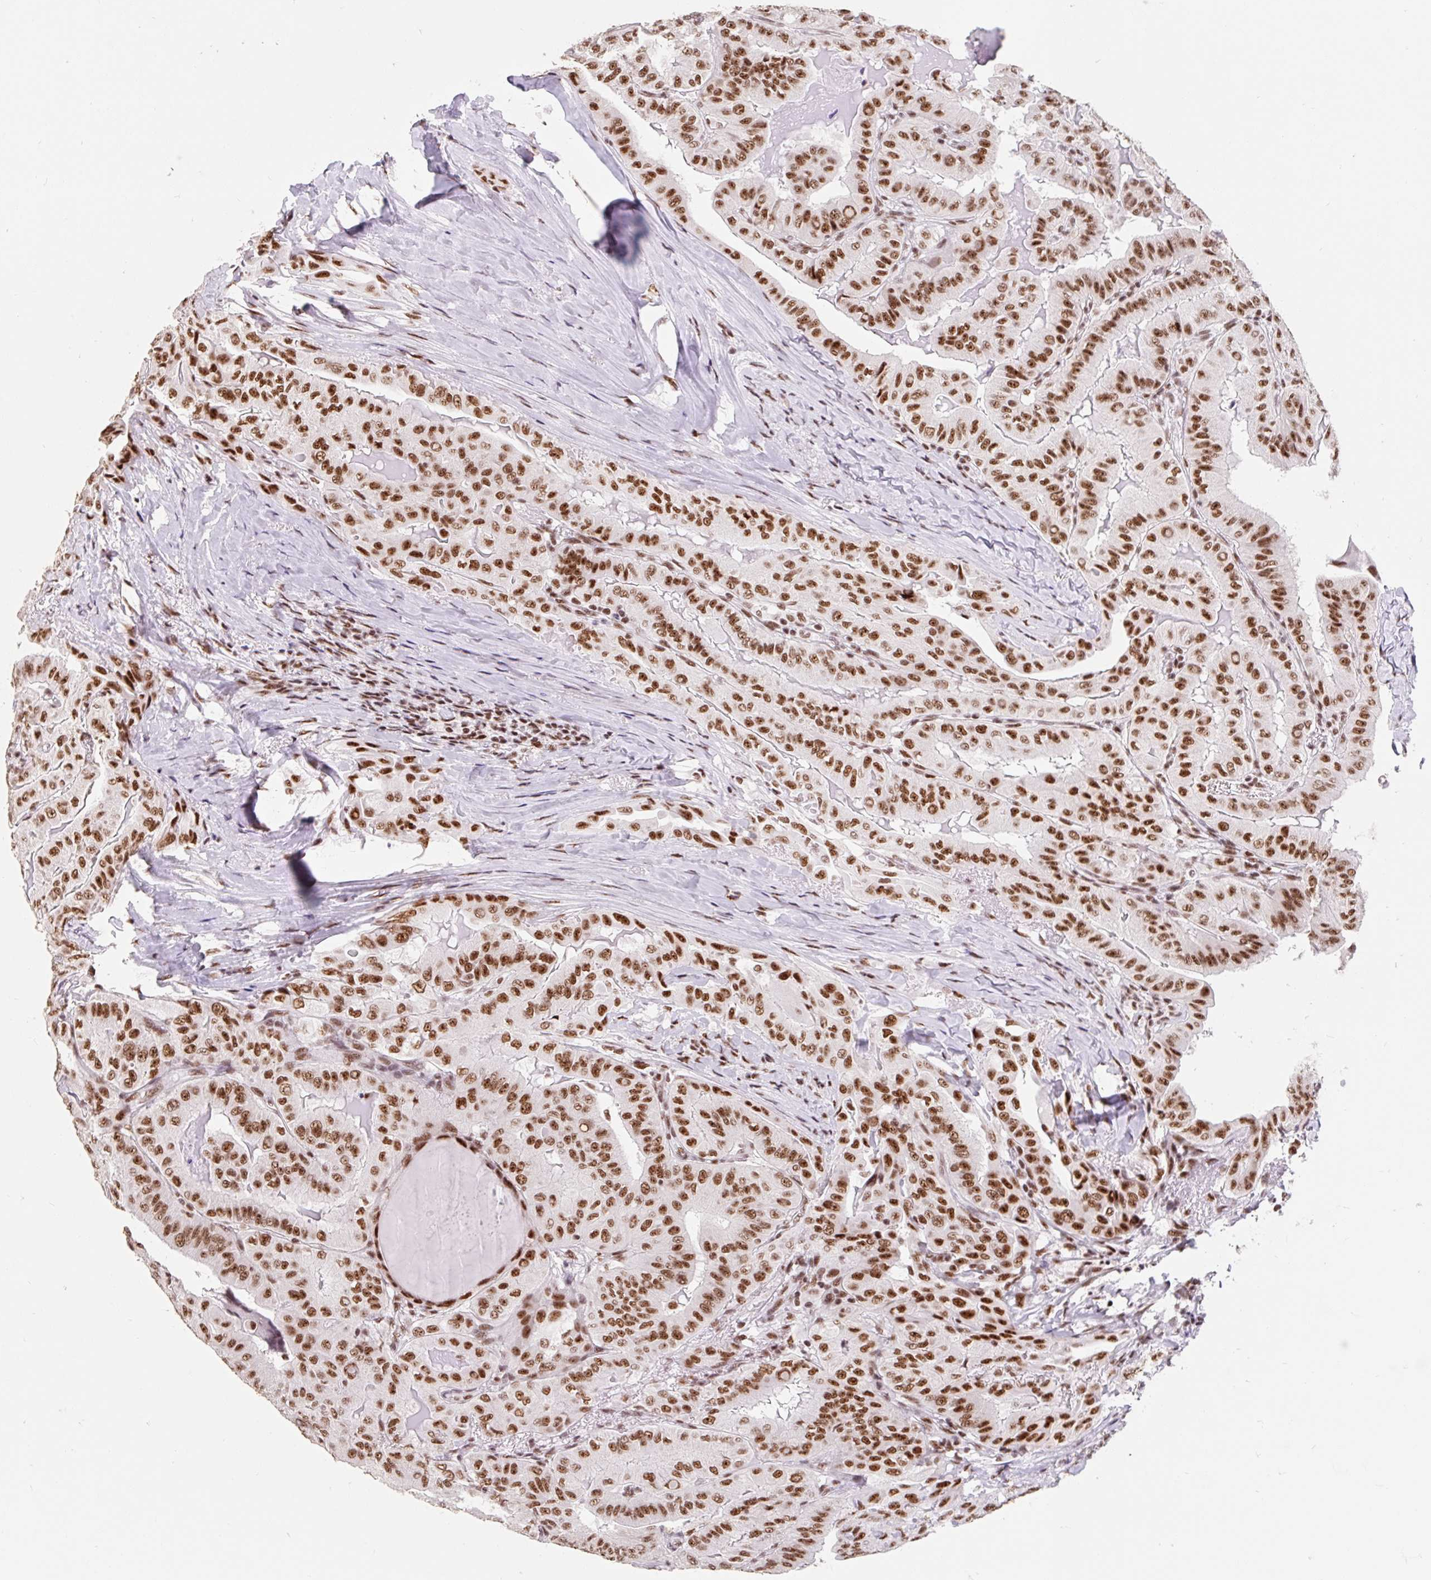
{"staining": {"intensity": "strong", "quantity": ">75%", "location": "nuclear"}, "tissue": "thyroid cancer", "cell_type": "Tumor cells", "image_type": "cancer", "snomed": [{"axis": "morphology", "description": "Papillary adenocarcinoma, NOS"}, {"axis": "topography", "description": "Thyroid gland"}], "caption": "High-magnification brightfield microscopy of papillary adenocarcinoma (thyroid) stained with DAB (3,3'-diaminobenzidine) (brown) and counterstained with hematoxylin (blue). tumor cells exhibit strong nuclear staining is identified in about>75% of cells. Using DAB (brown) and hematoxylin (blue) stains, captured at high magnification using brightfield microscopy.", "gene": "SRSF10", "patient": {"sex": "female", "age": 68}}